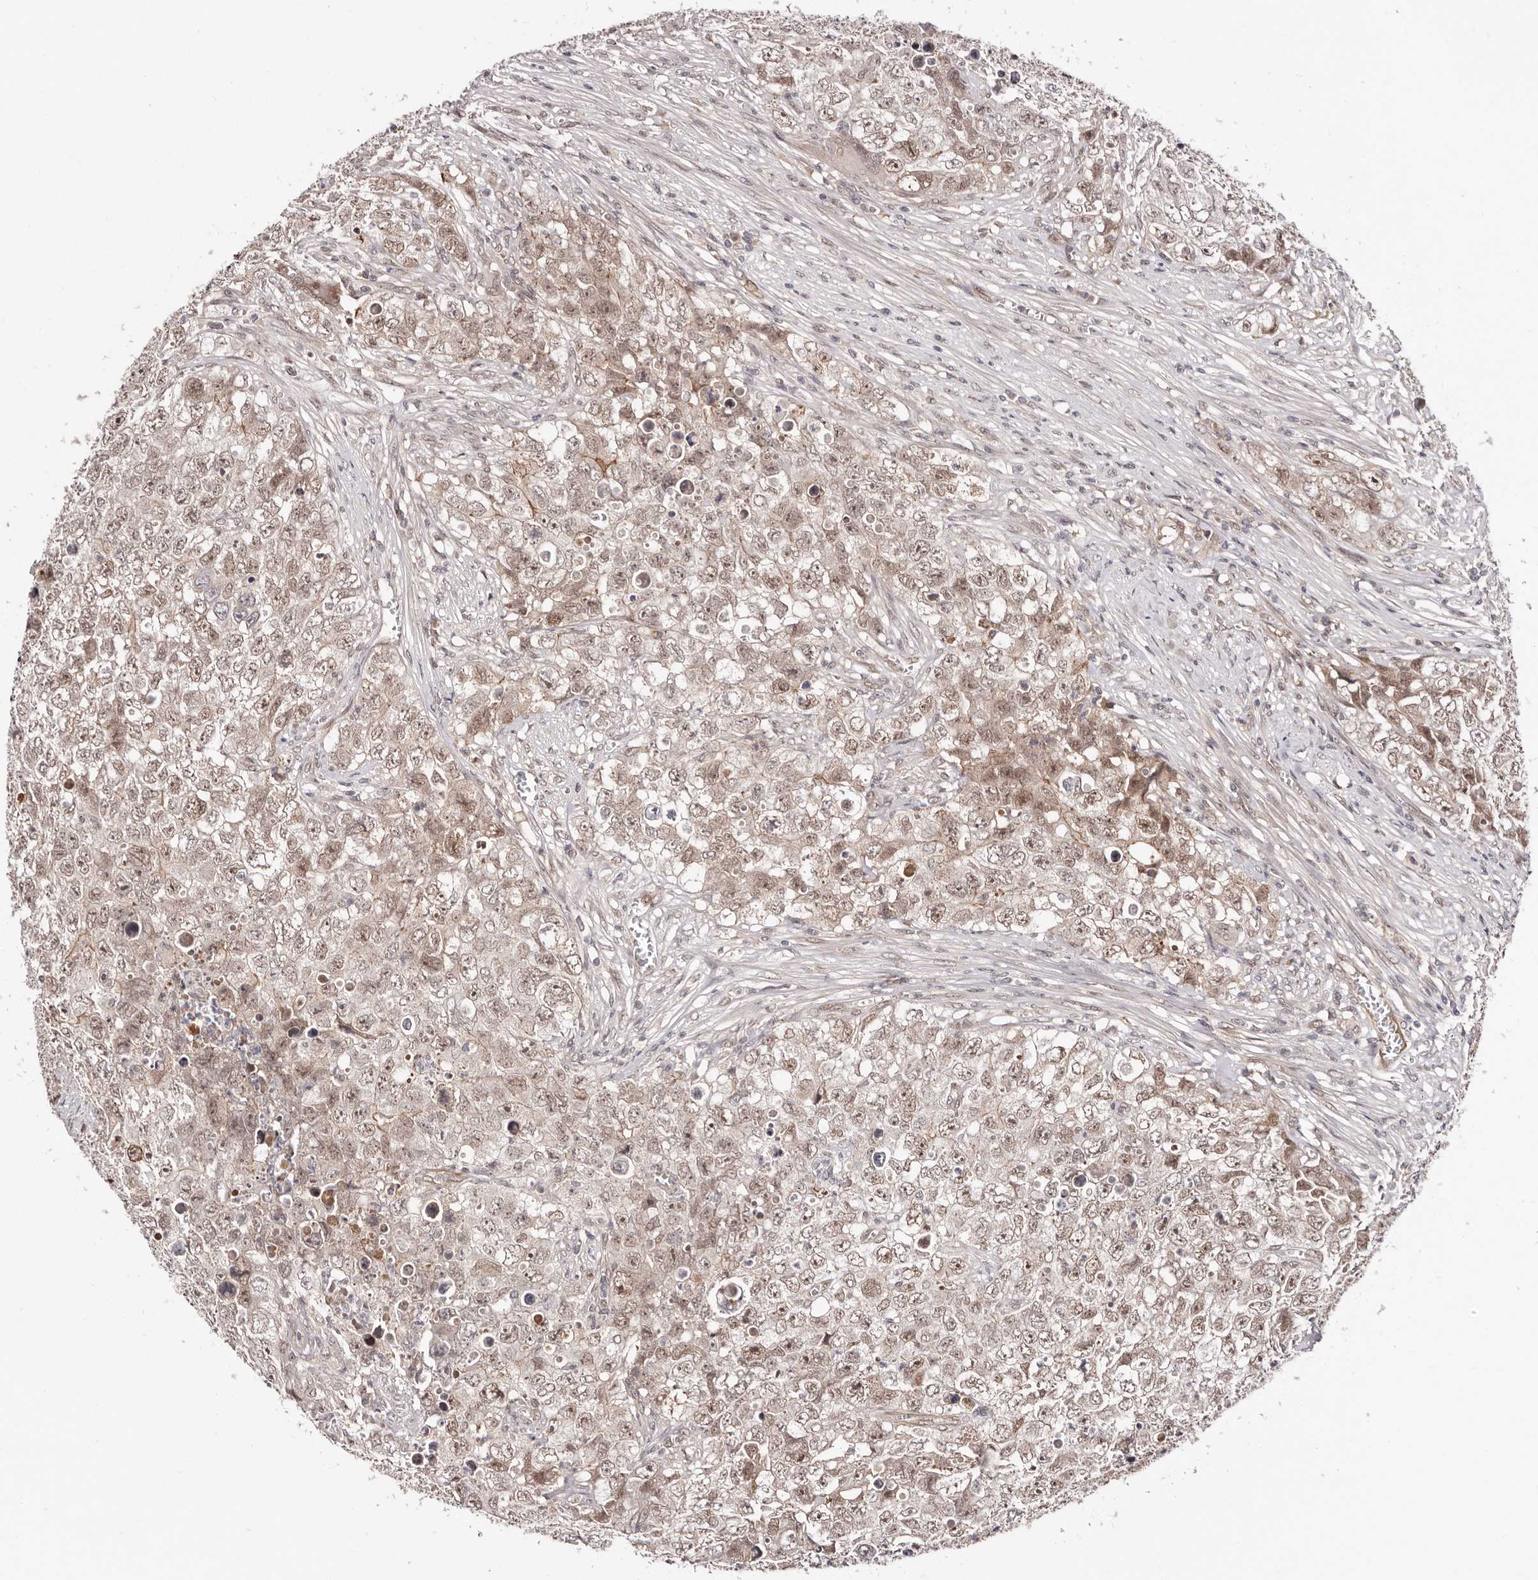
{"staining": {"intensity": "moderate", "quantity": ">75%", "location": "cytoplasmic/membranous,nuclear"}, "tissue": "testis cancer", "cell_type": "Tumor cells", "image_type": "cancer", "snomed": [{"axis": "morphology", "description": "Seminoma, NOS"}, {"axis": "morphology", "description": "Carcinoma, Embryonal, NOS"}, {"axis": "topography", "description": "Testis"}], "caption": "Protein expression analysis of testis cancer (embryonal carcinoma) demonstrates moderate cytoplasmic/membranous and nuclear staining in about >75% of tumor cells. The protein of interest is shown in brown color, while the nuclei are stained blue.", "gene": "EGR3", "patient": {"sex": "male", "age": 43}}